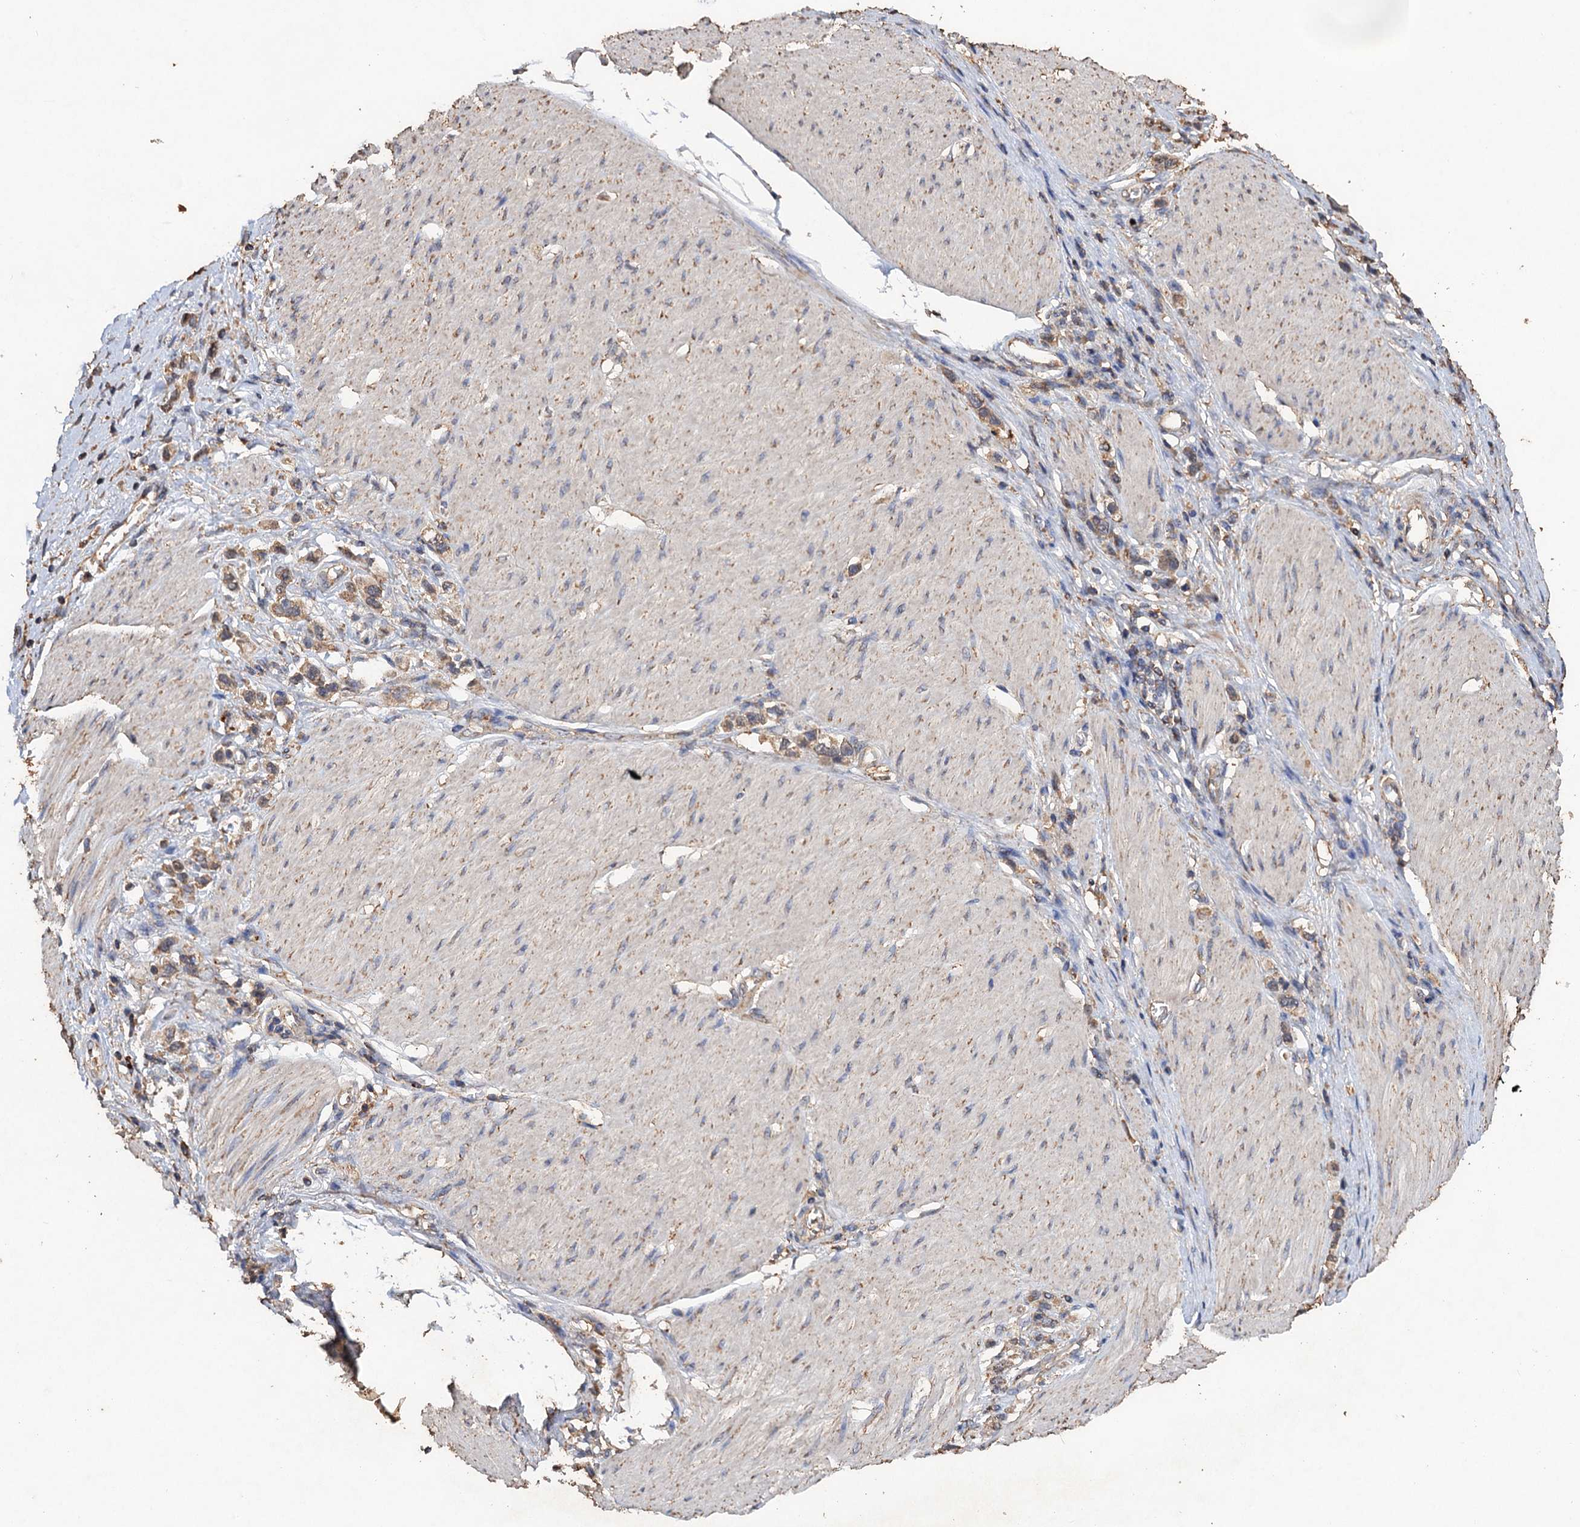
{"staining": {"intensity": "weak", "quantity": ">75%", "location": "cytoplasmic/membranous"}, "tissue": "stomach cancer", "cell_type": "Tumor cells", "image_type": "cancer", "snomed": [{"axis": "morphology", "description": "Normal tissue, NOS"}, {"axis": "morphology", "description": "Adenocarcinoma, NOS"}, {"axis": "topography", "description": "Stomach, upper"}, {"axis": "topography", "description": "Stomach"}], "caption": "Immunohistochemical staining of human stomach cancer shows low levels of weak cytoplasmic/membranous expression in about >75% of tumor cells.", "gene": "SCUBE3", "patient": {"sex": "female", "age": 65}}